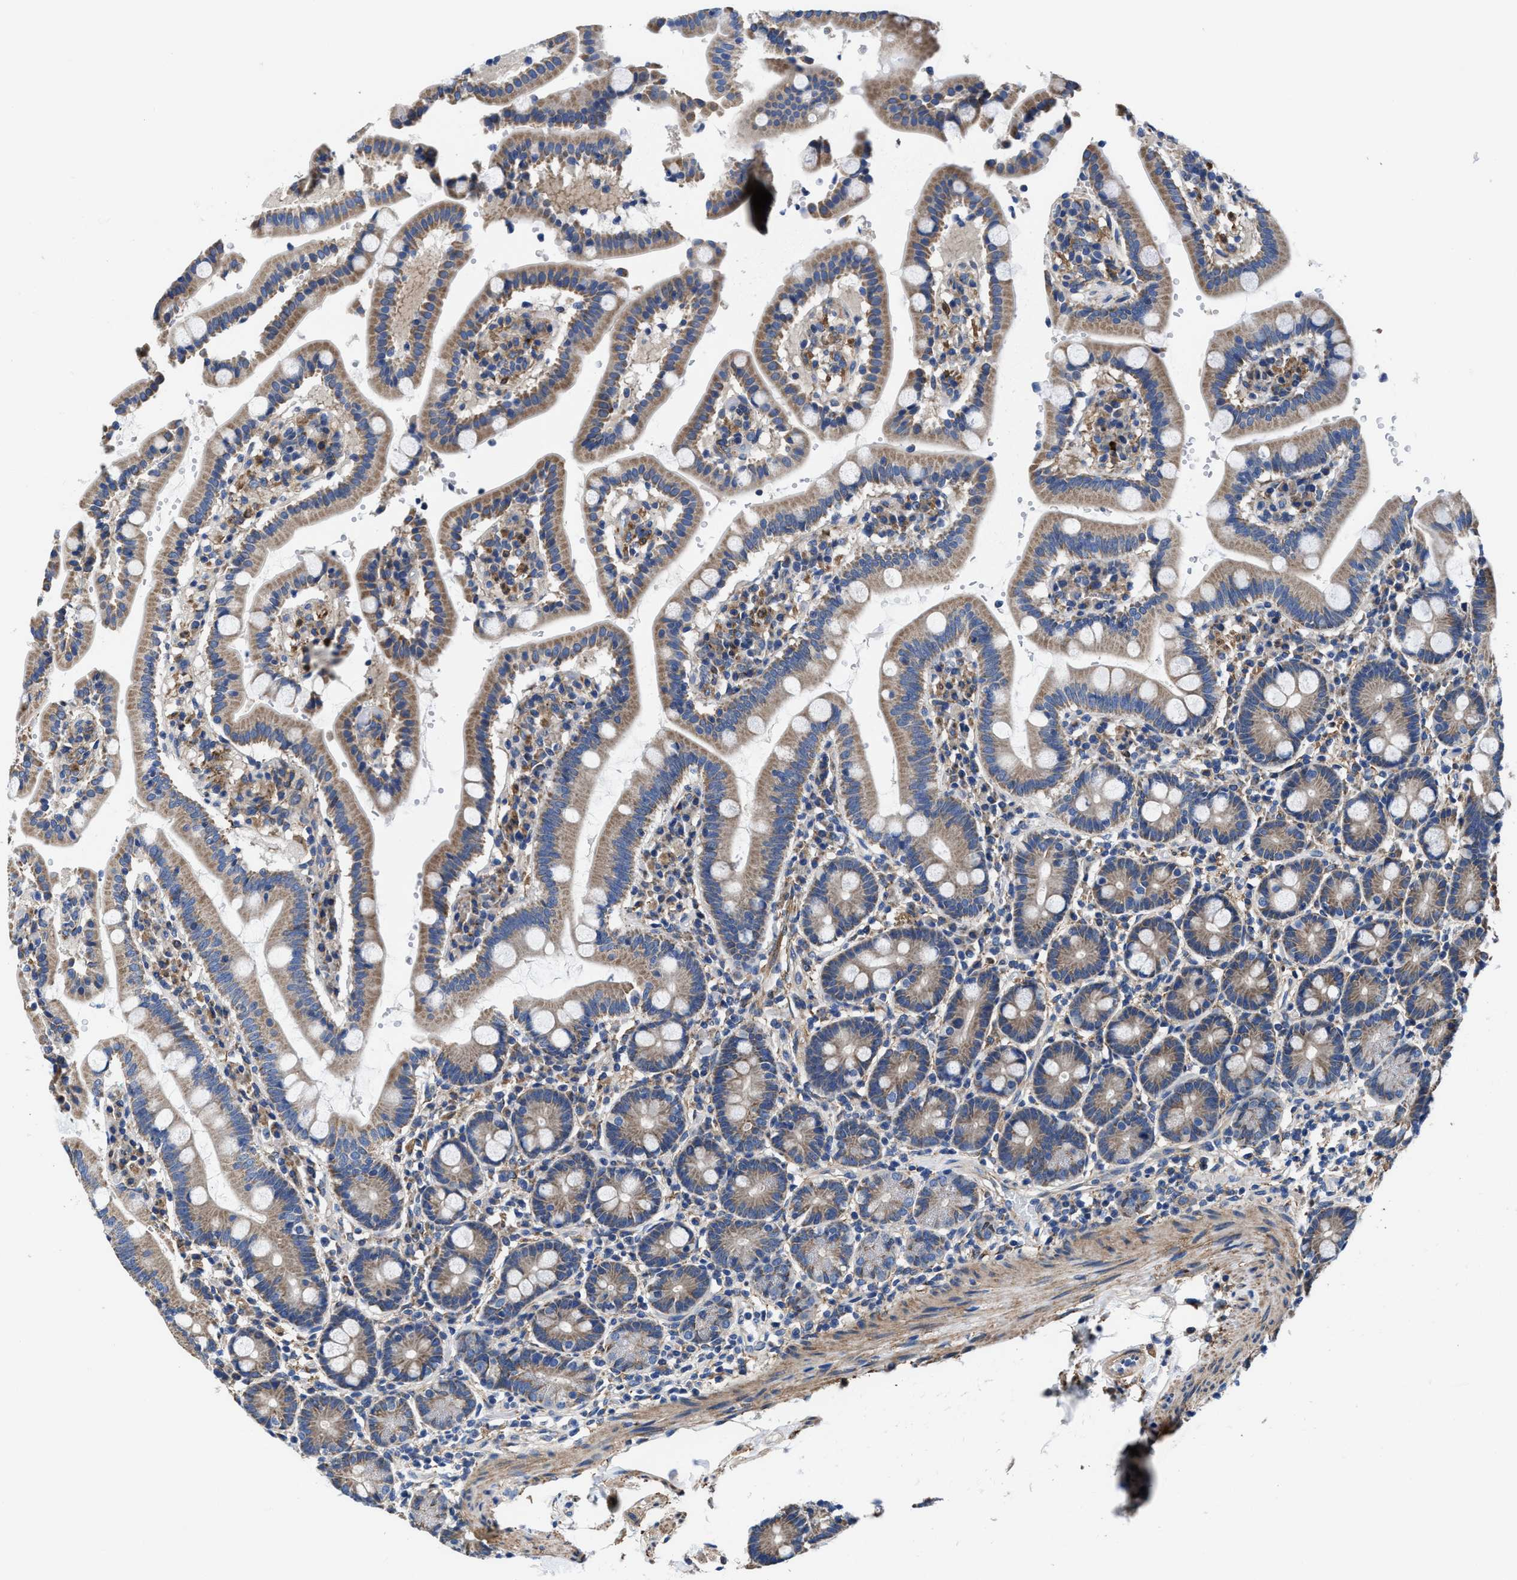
{"staining": {"intensity": "moderate", "quantity": ">75%", "location": "cytoplasmic/membranous"}, "tissue": "duodenum", "cell_type": "Glandular cells", "image_type": "normal", "snomed": [{"axis": "morphology", "description": "Normal tissue, NOS"}, {"axis": "topography", "description": "Small intestine, NOS"}], "caption": "Protein staining of normal duodenum displays moderate cytoplasmic/membranous expression in about >75% of glandular cells. (DAB (3,3'-diaminobenzidine) IHC with brightfield microscopy, high magnification).", "gene": "TMEM30A", "patient": {"sex": "female", "age": 71}}